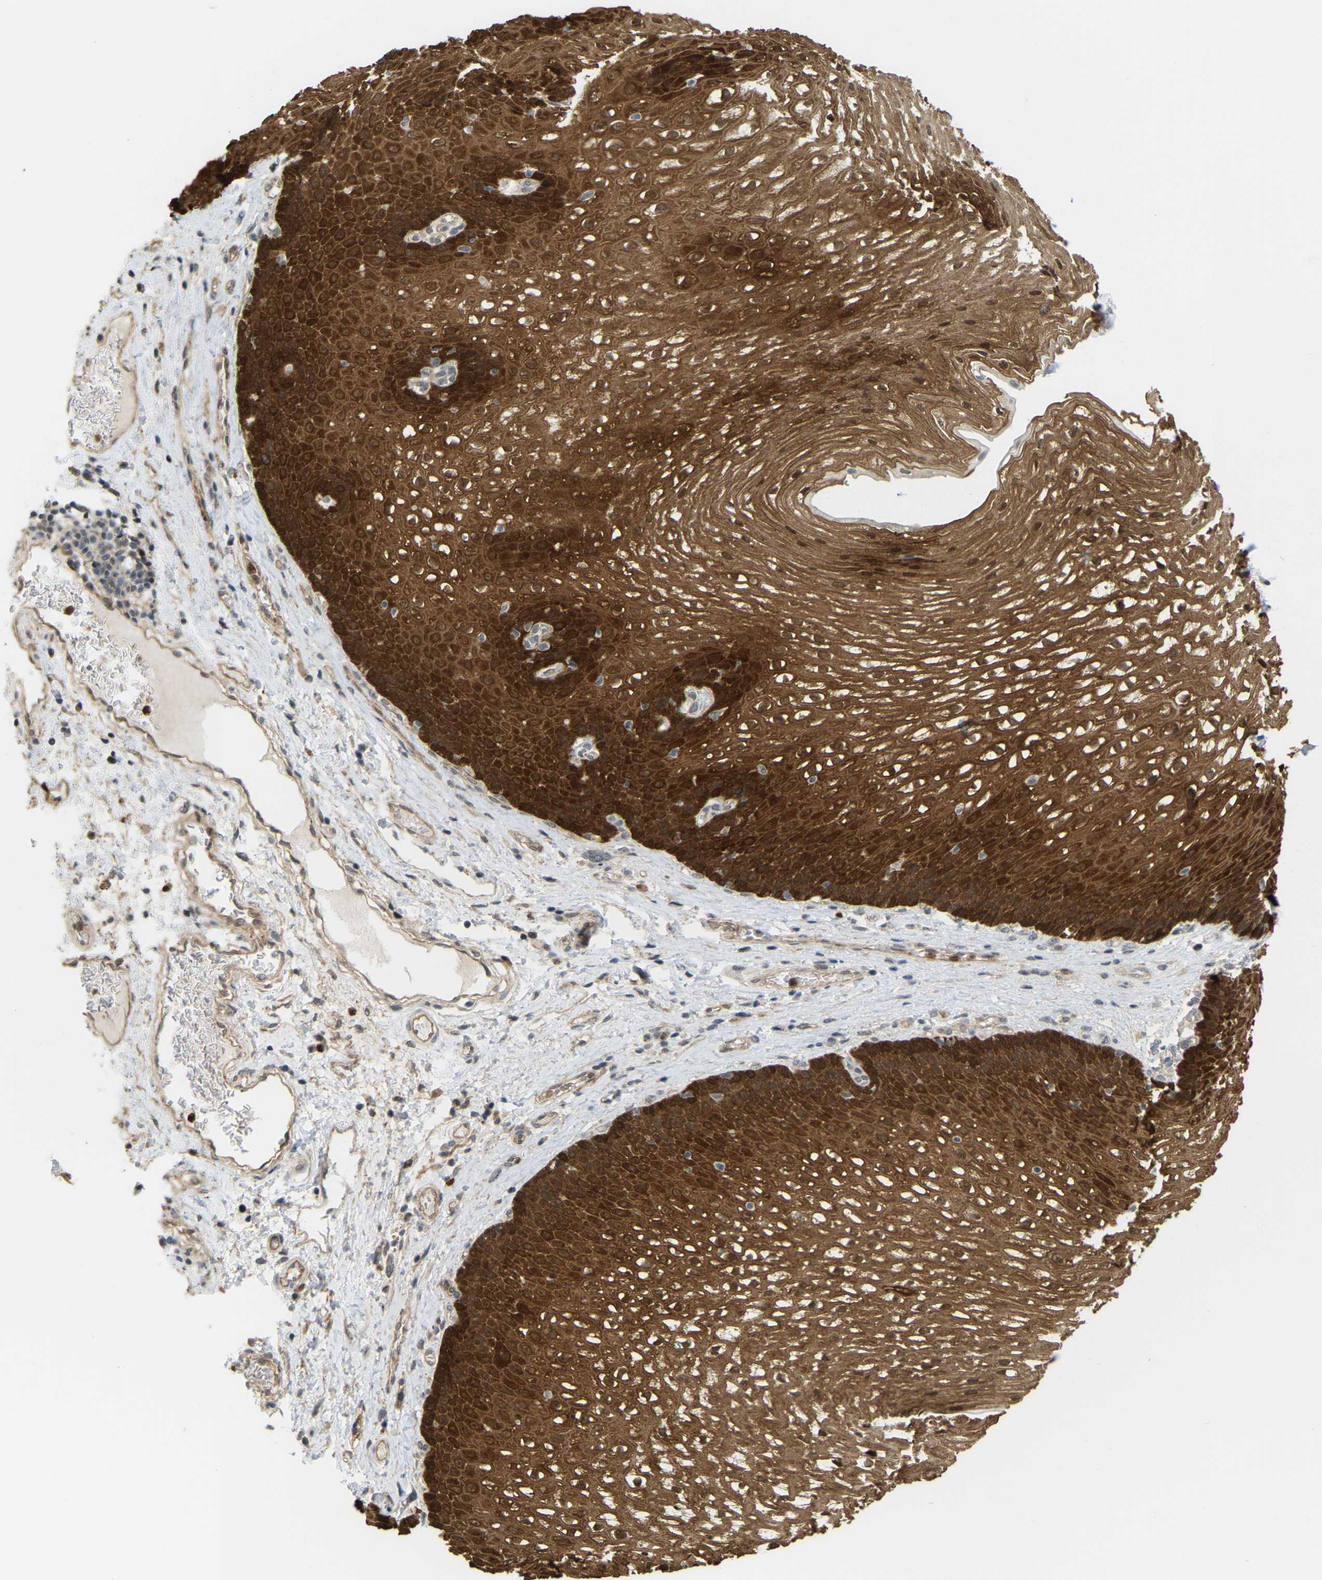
{"staining": {"intensity": "strong", "quantity": ">75%", "location": "cytoplasmic/membranous"}, "tissue": "esophagus", "cell_type": "Squamous epithelial cells", "image_type": "normal", "snomed": [{"axis": "morphology", "description": "Normal tissue, NOS"}, {"axis": "topography", "description": "Esophagus"}], "caption": "There is high levels of strong cytoplasmic/membranous positivity in squamous epithelial cells of normal esophagus, as demonstrated by immunohistochemical staining (brown color).", "gene": "SERPINB5", "patient": {"sex": "male", "age": 48}}